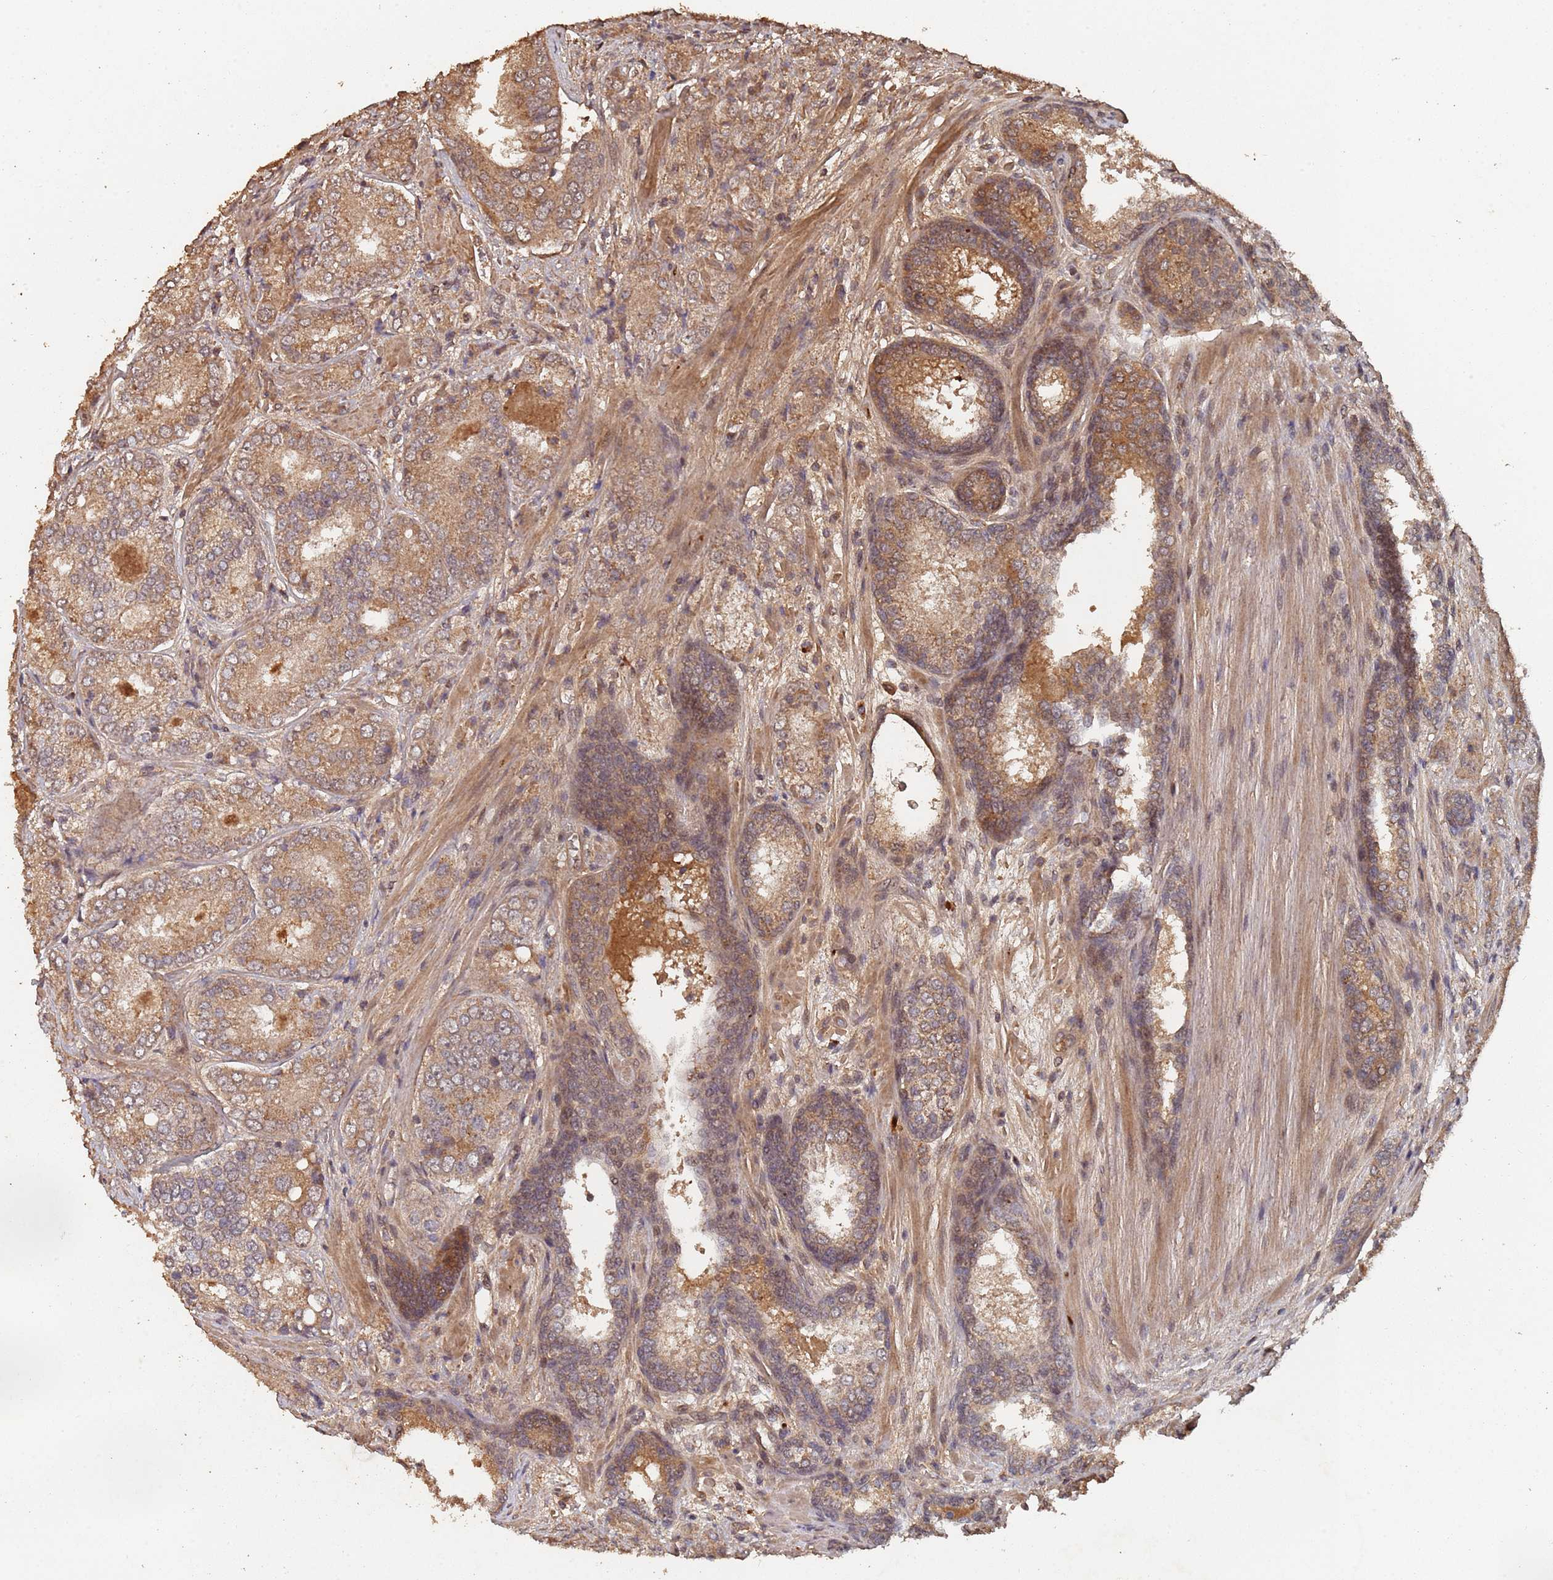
{"staining": {"intensity": "moderate", "quantity": ">75%", "location": "cytoplasmic/membranous"}, "tissue": "prostate cancer", "cell_type": "Tumor cells", "image_type": "cancer", "snomed": [{"axis": "morphology", "description": "Adenocarcinoma, High grade"}, {"axis": "topography", "description": "Prostate"}], "caption": "Approximately >75% of tumor cells in human prostate cancer show moderate cytoplasmic/membranous protein staining as visualized by brown immunohistochemical staining.", "gene": "FRAT1", "patient": {"sex": "male", "age": 63}}